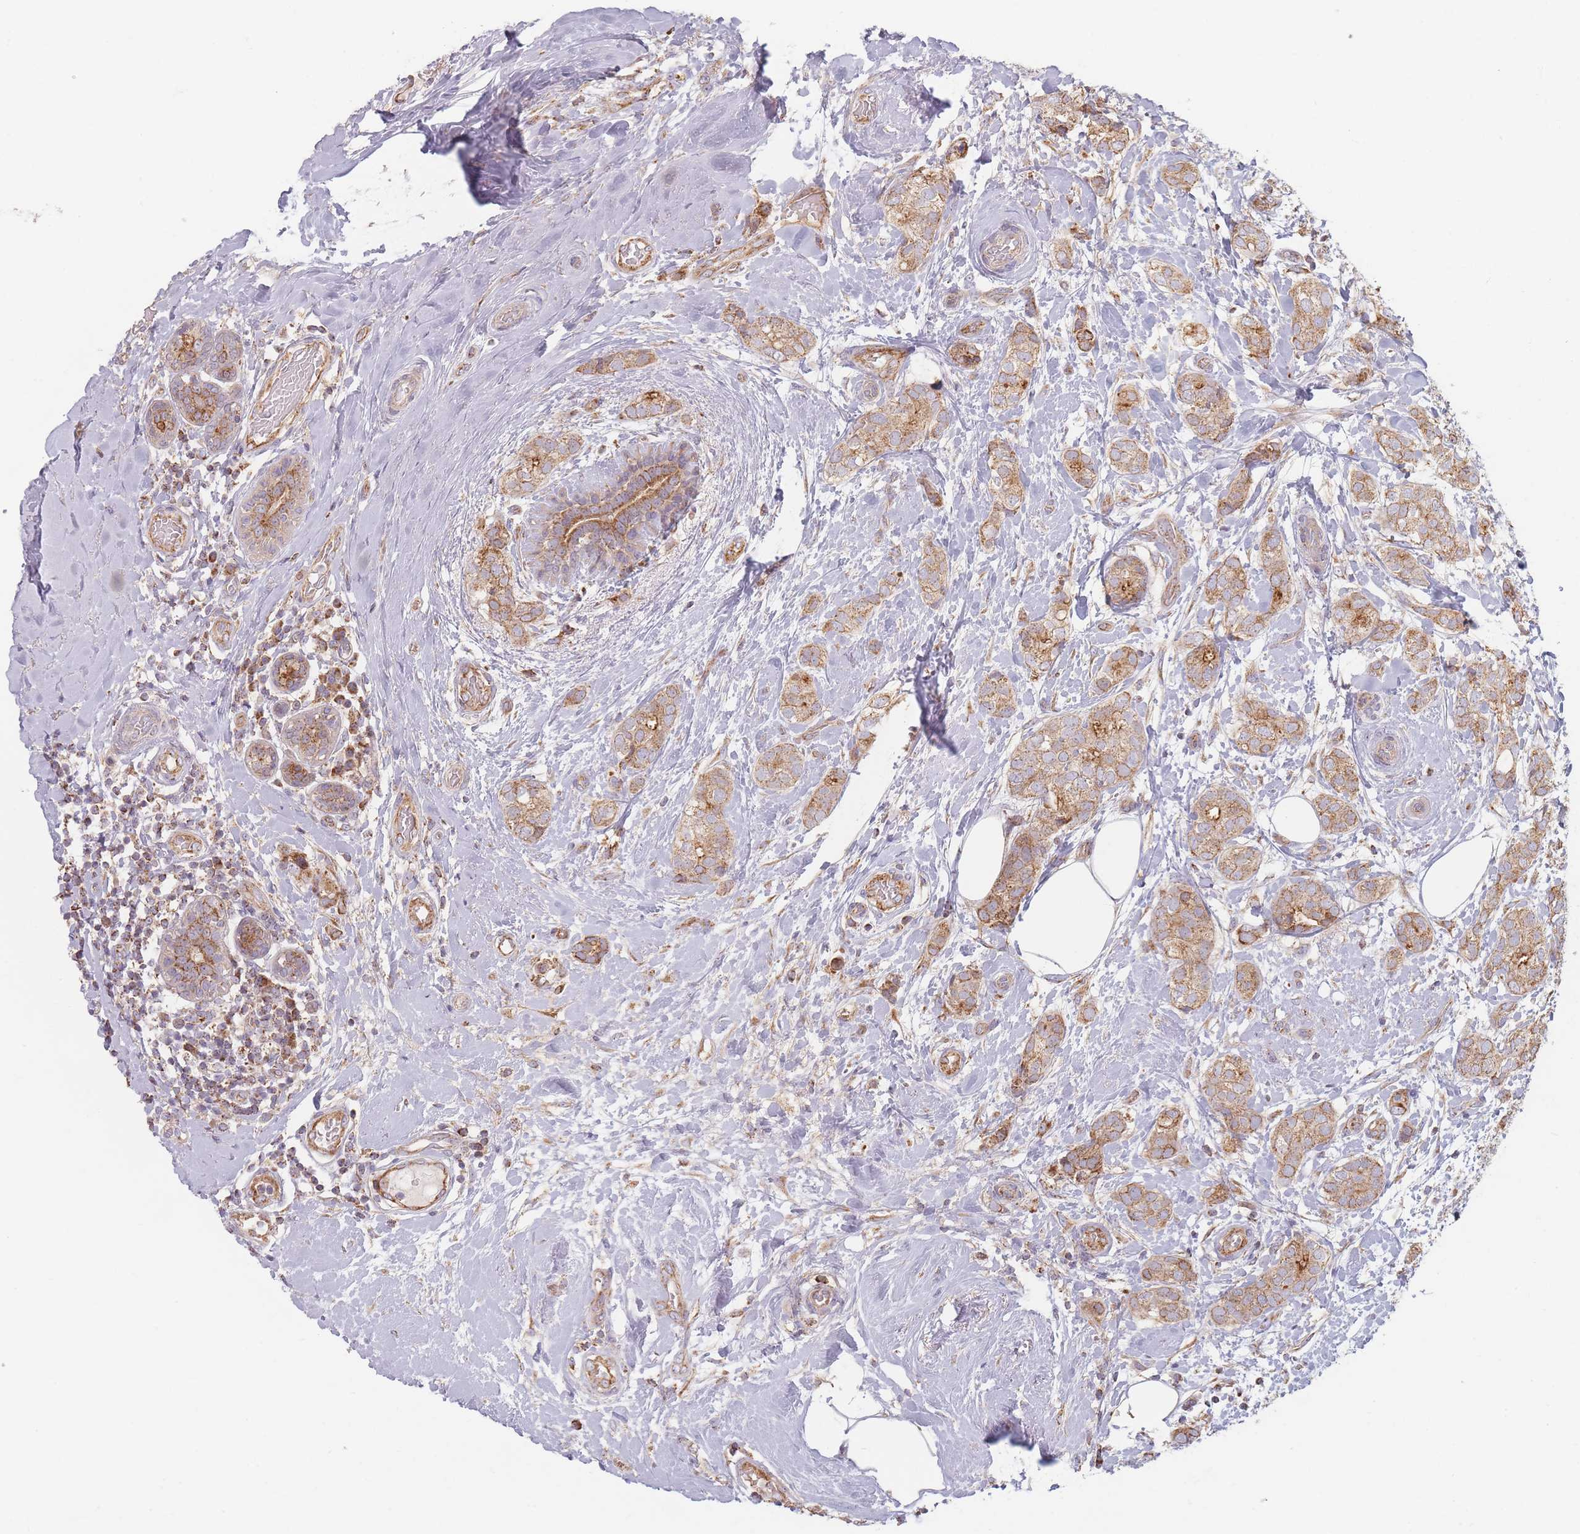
{"staining": {"intensity": "moderate", "quantity": ">75%", "location": "cytoplasmic/membranous"}, "tissue": "breast cancer", "cell_type": "Tumor cells", "image_type": "cancer", "snomed": [{"axis": "morphology", "description": "Duct carcinoma"}, {"axis": "topography", "description": "Breast"}], "caption": "IHC staining of infiltrating ductal carcinoma (breast), which reveals medium levels of moderate cytoplasmic/membranous positivity in approximately >75% of tumor cells indicating moderate cytoplasmic/membranous protein staining. The staining was performed using DAB (brown) for protein detection and nuclei were counterstained in hematoxylin (blue).", "gene": "ESRP2", "patient": {"sex": "female", "age": 73}}